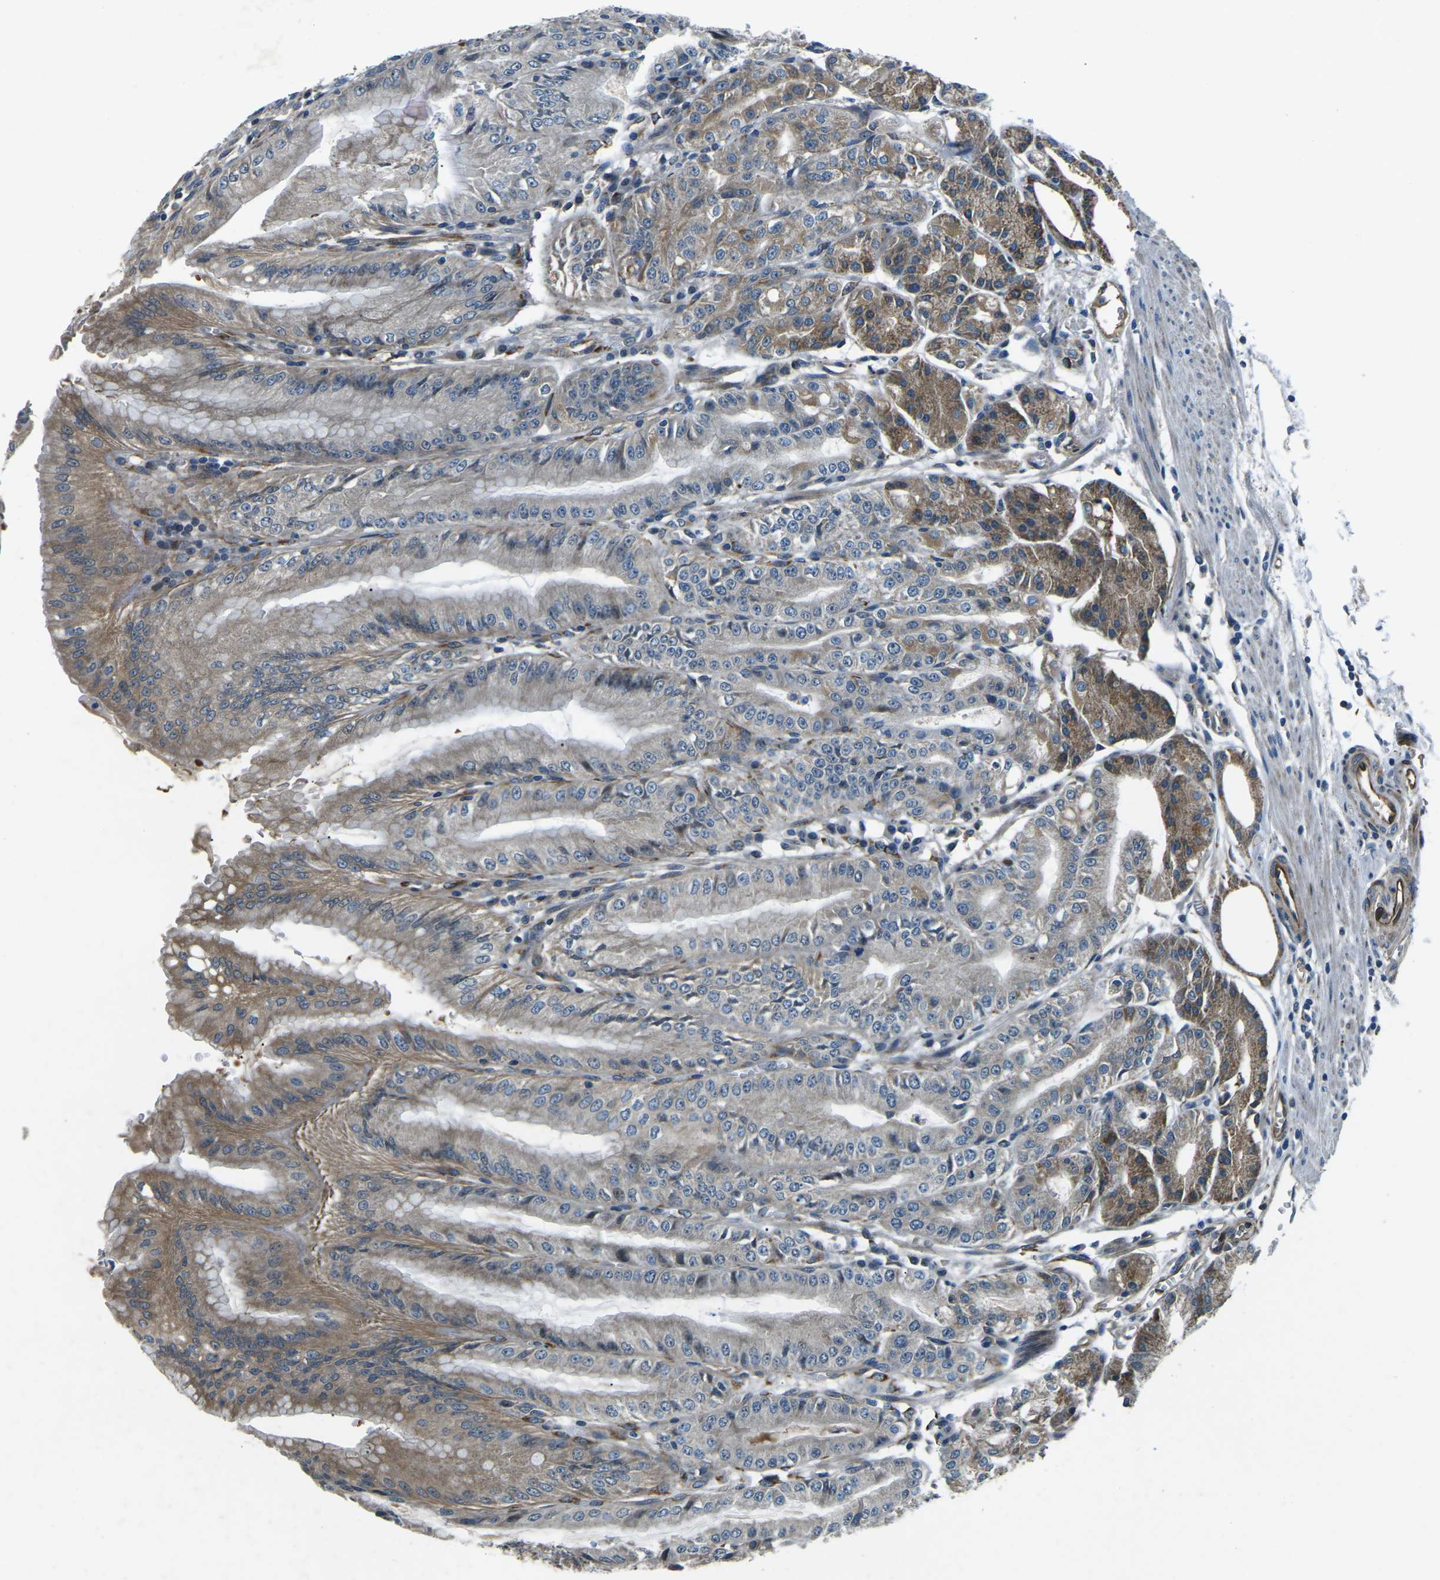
{"staining": {"intensity": "moderate", "quantity": "25%-75%", "location": "cytoplasmic/membranous"}, "tissue": "stomach", "cell_type": "Glandular cells", "image_type": "normal", "snomed": [{"axis": "morphology", "description": "Normal tissue, NOS"}, {"axis": "topography", "description": "Stomach, lower"}], "caption": "DAB immunohistochemical staining of unremarkable human stomach displays moderate cytoplasmic/membranous protein expression in approximately 25%-75% of glandular cells.", "gene": "AFAP1", "patient": {"sex": "male", "age": 71}}